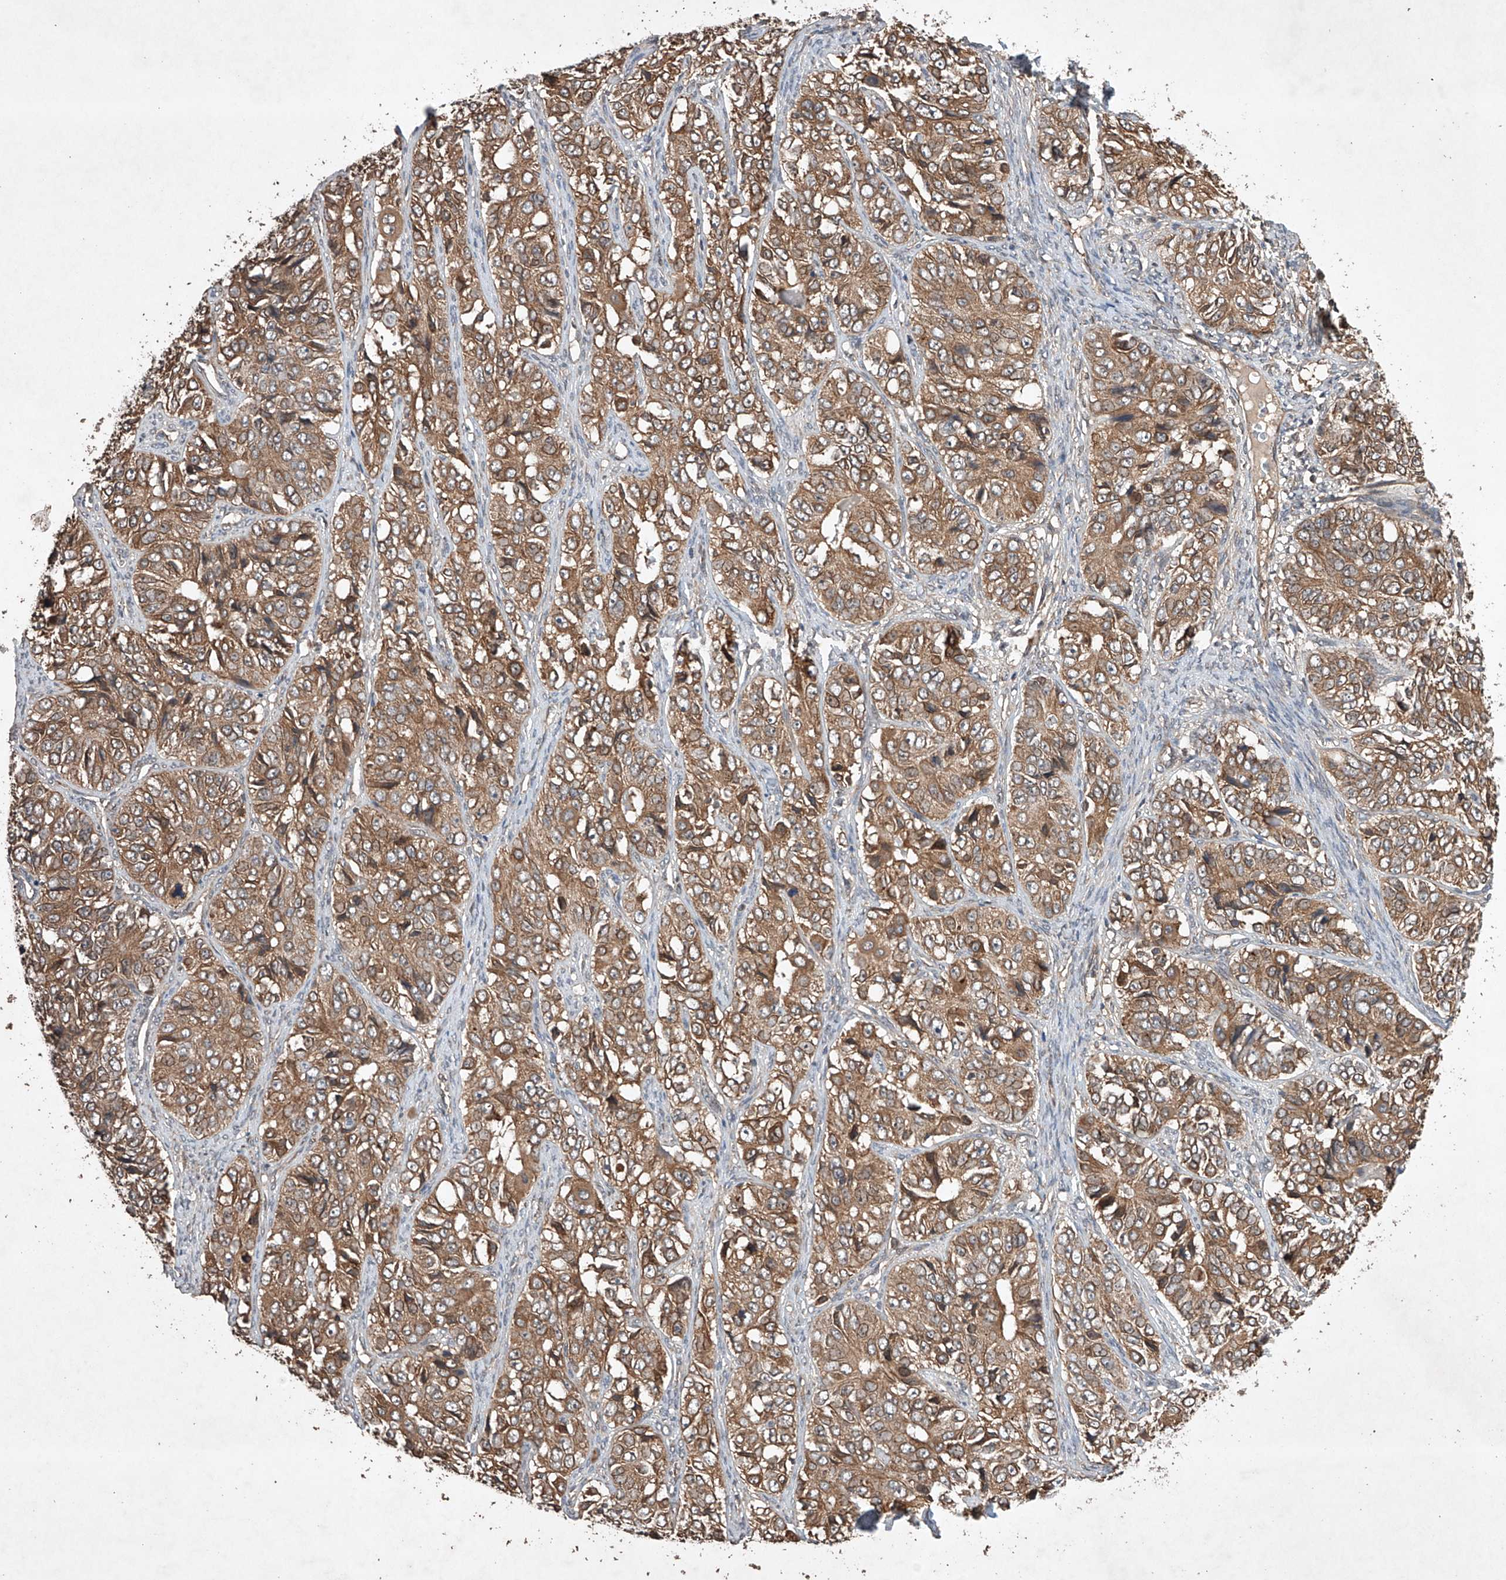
{"staining": {"intensity": "moderate", "quantity": ">75%", "location": "cytoplasmic/membranous"}, "tissue": "ovarian cancer", "cell_type": "Tumor cells", "image_type": "cancer", "snomed": [{"axis": "morphology", "description": "Carcinoma, endometroid"}, {"axis": "topography", "description": "Ovary"}], "caption": "IHC staining of ovarian cancer, which displays medium levels of moderate cytoplasmic/membranous positivity in approximately >75% of tumor cells indicating moderate cytoplasmic/membranous protein staining. The staining was performed using DAB (brown) for protein detection and nuclei were counterstained in hematoxylin (blue).", "gene": "LURAP1", "patient": {"sex": "female", "age": 51}}